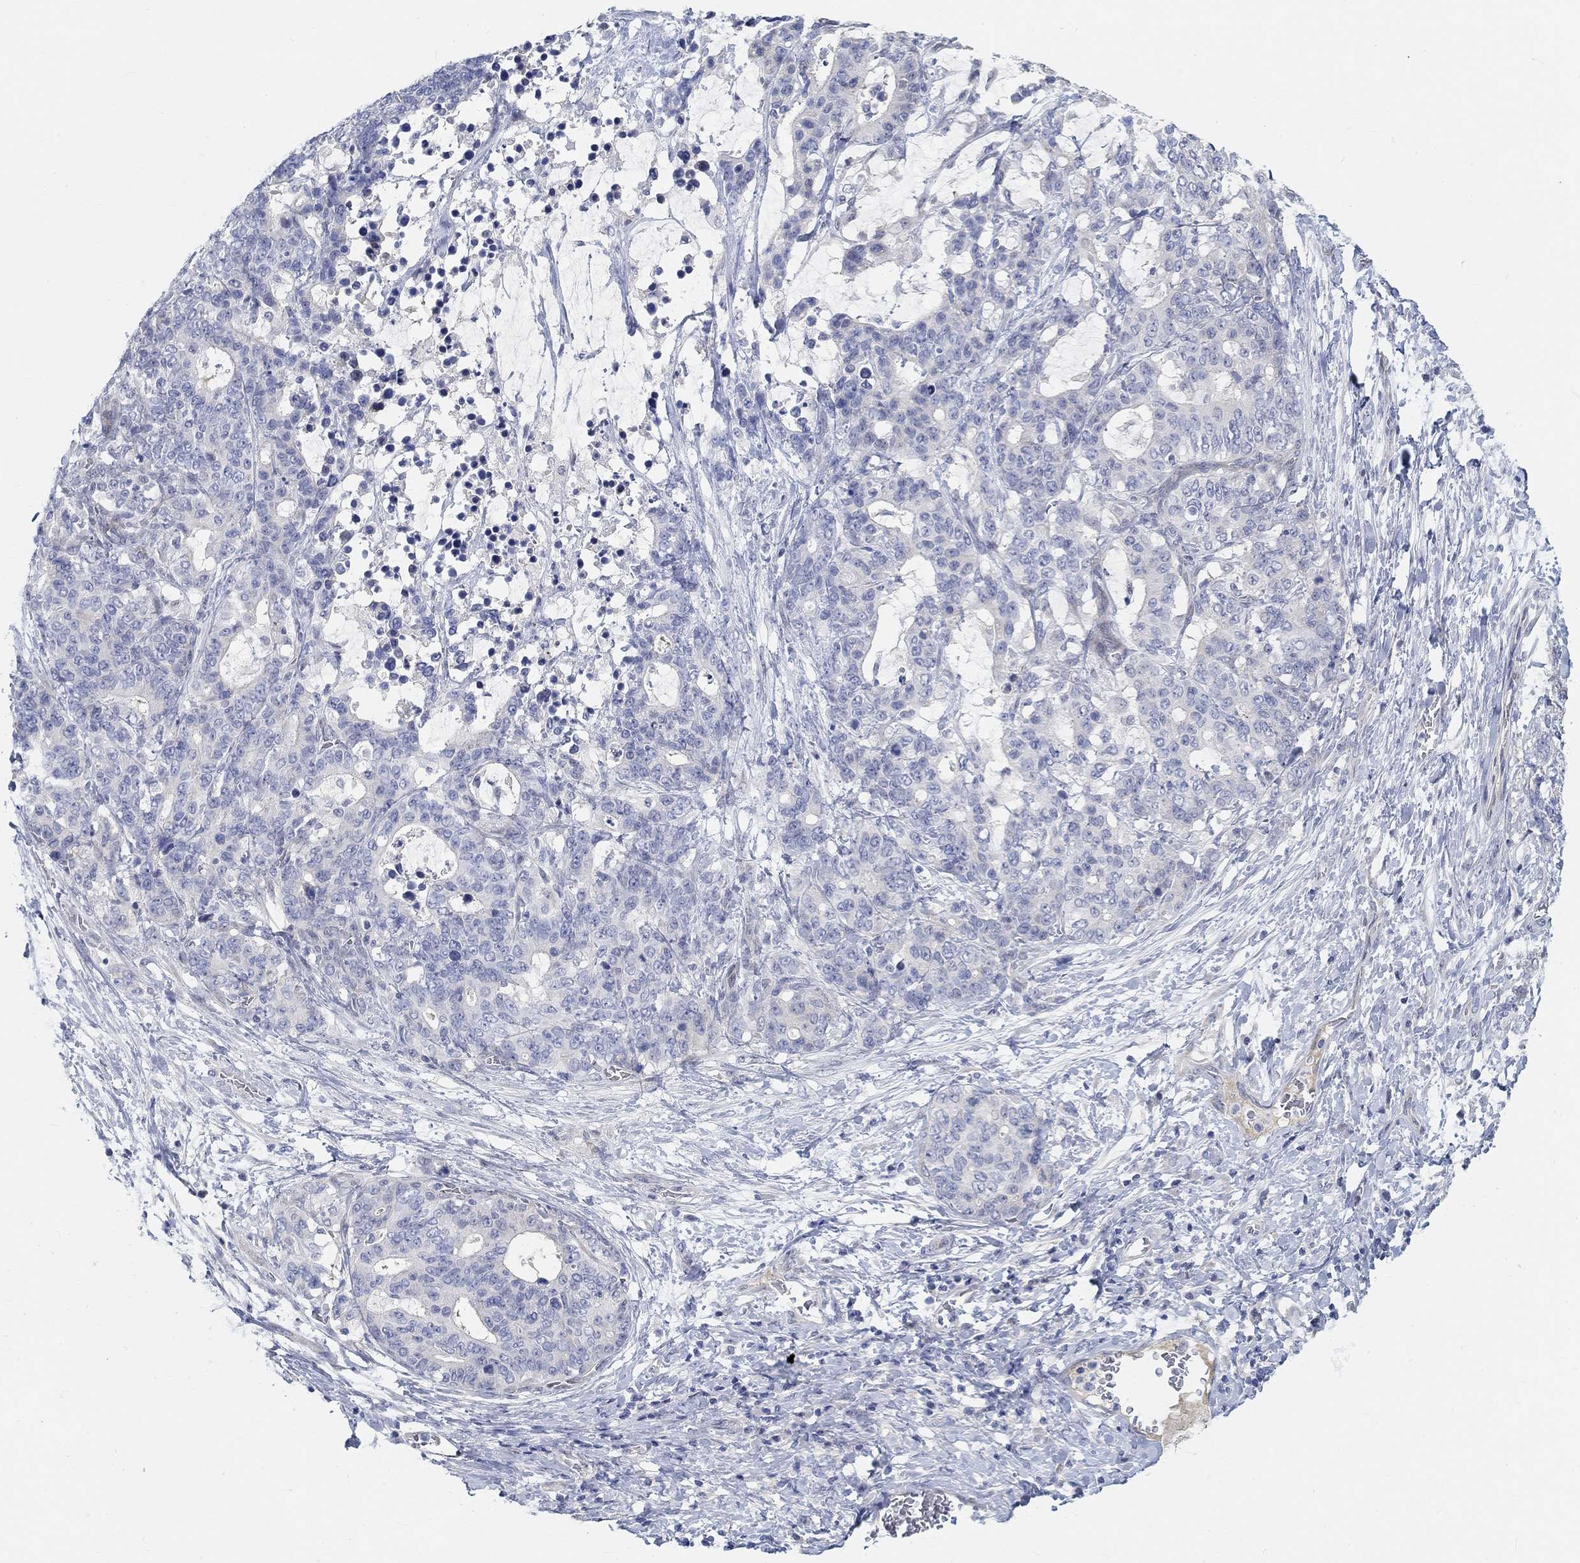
{"staining": {"intensity": "negative", "quantity": "none", "location": "none"}, "tissue": "stomach cancer", "cell_type": "Tumor cells", "image_type": "cancer", "snomed": [{"axis": "morphology", "description": "Normal tissue, NOS"}, {"axis": "morphology", "description": "Adenocarcinoma, NOS"}, {"axis": "topography", "description": "Stomach"}], "caption": "Immunohistochemical staining of human stomach cancer demonstrates no significant expression in tumor cells.", "gene": "SNTG2", "patient": {"sex": "female", "age": 64}}